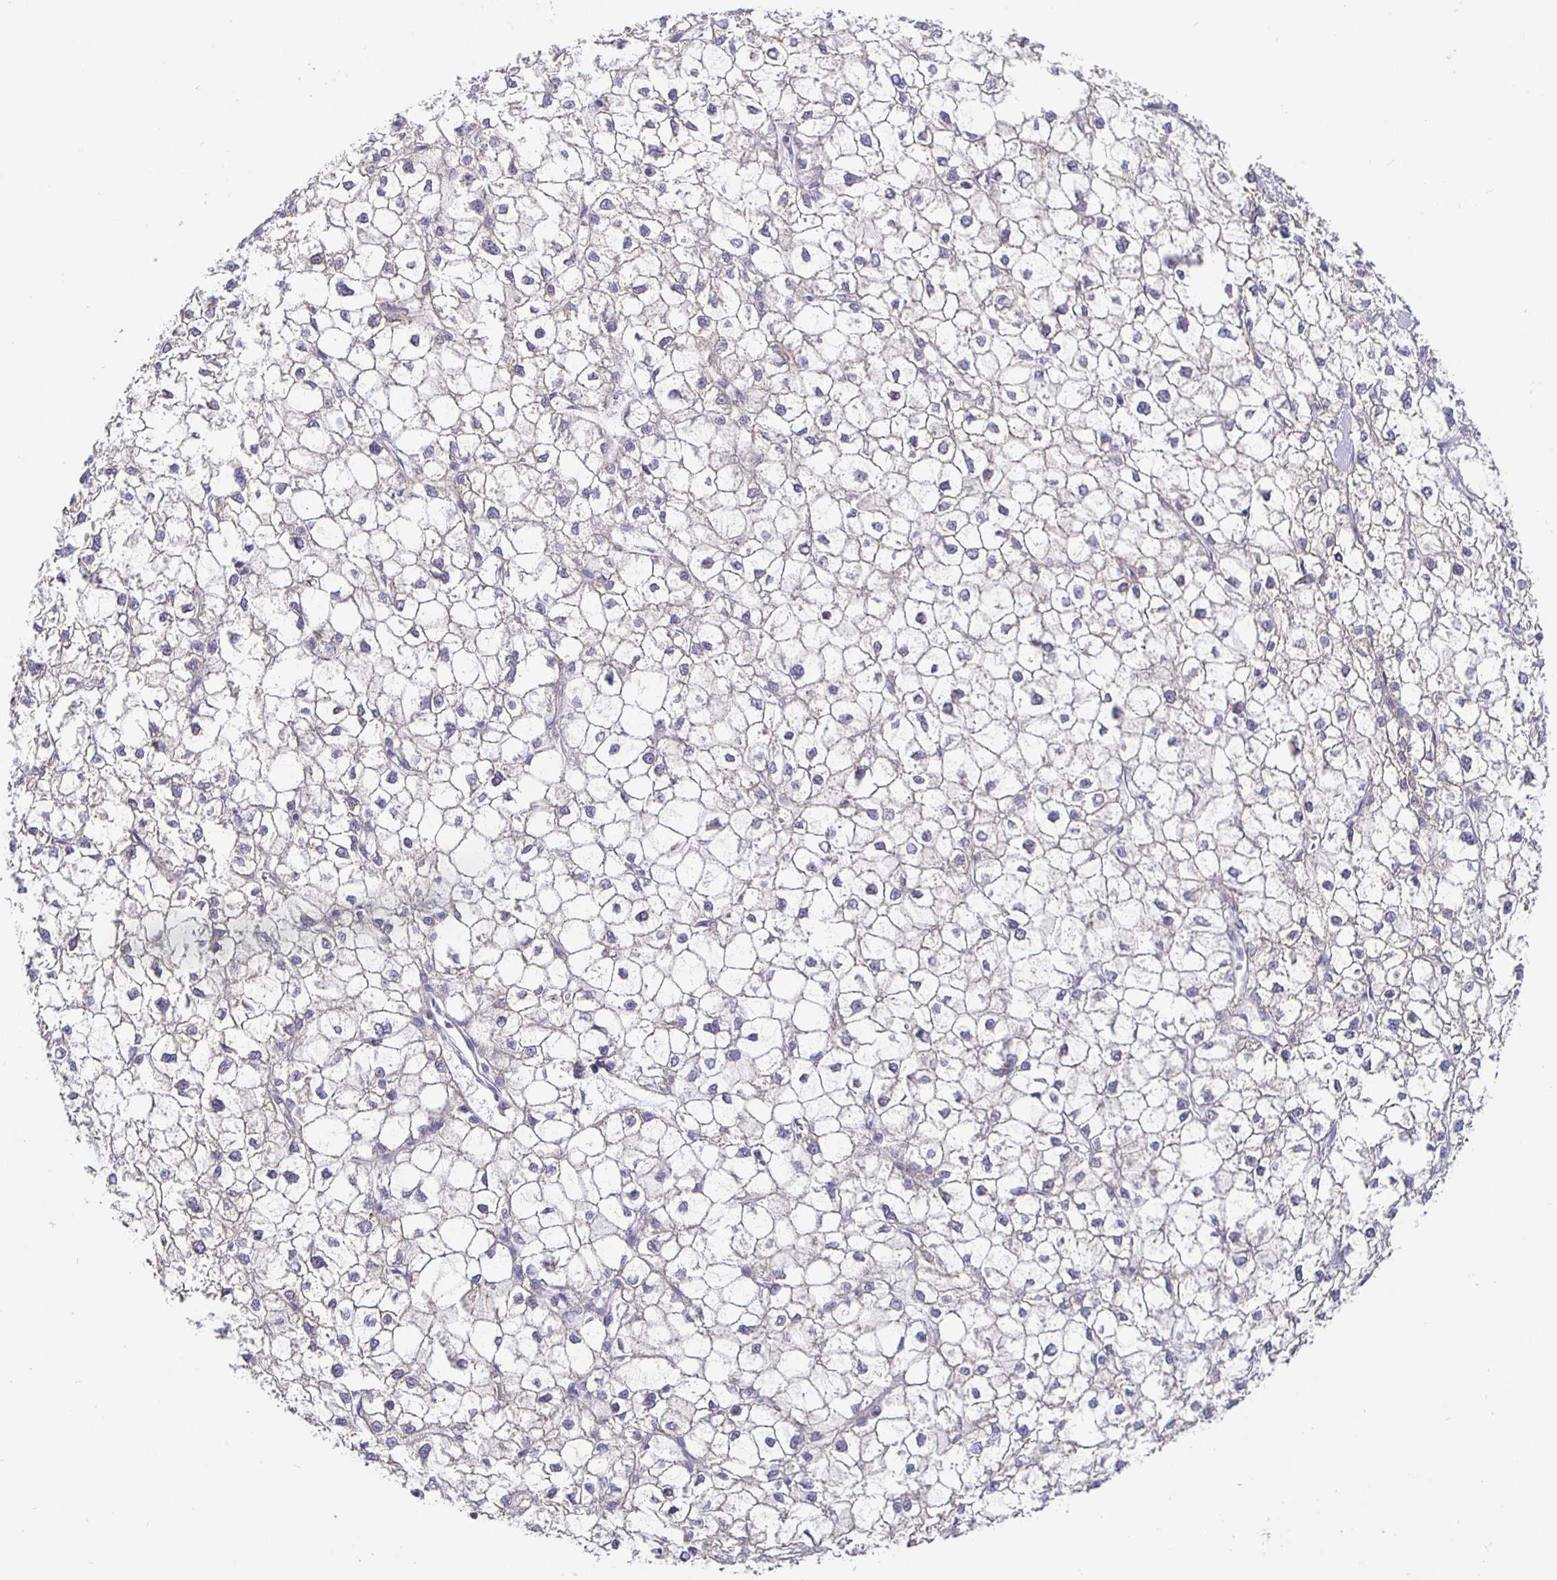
{"staining": {"intensity": "negative", "quantity": "none", "location": "none"}, "tissue": "liver cancer", "cell_type": "Tumor cells", "image_type": "cancer", "snomed": [{"axis": "morphology", "description": "Carcinoma, Hepatocellular, NOS"}, {"axis": "topography", "description": "Liver"}], "caption": "IHC image of neoplastic tissue: human liver cancer (hepatocellular carcinoma) stained with DAB (3,3'-diaminobenzidine) shows no significant protein positivity in tumor cells.", "gene": "CIT", "patient": {"sex": "female", "age": 43}}